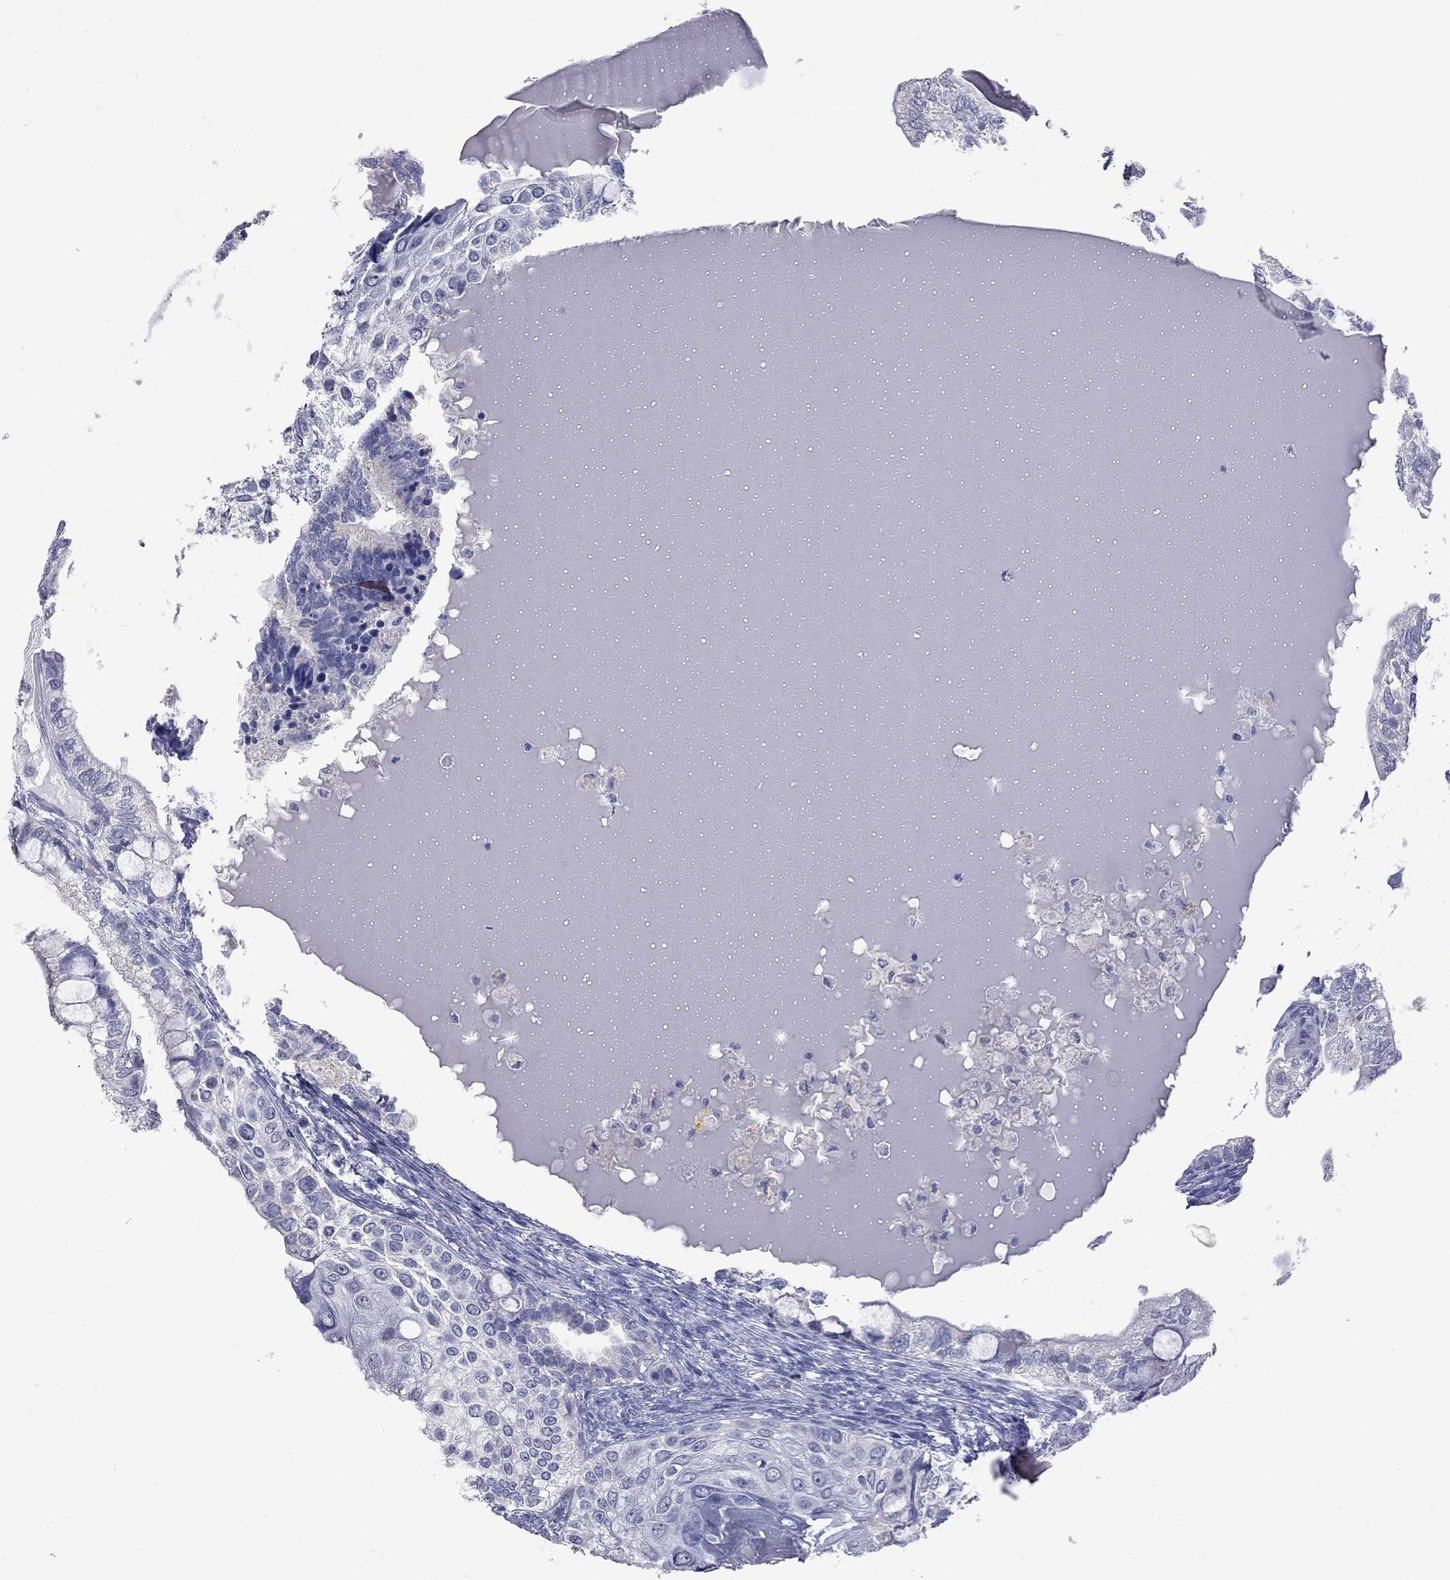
{"staining": {"intensity": "negative", "quantity": "none", "location": "none"}, "tissue": "testis cancer", "cell_type": "Tumor cells", "image_type": "cancer", "snomed": [{"axis": "morphology", "description": "Seminoma, NOS"}, {"axis": "morphology", "description": "Carcinoma, Embryonal, NOS"}, {"axis": "topography", "description": "Testis"}], "caption": "Testis embryonal carcinoma stained for a protein using immunohistochemistry shows no positivity tumor cells.", "gene": "KCND2", "patient": {"sex": "male", "age": 41}}